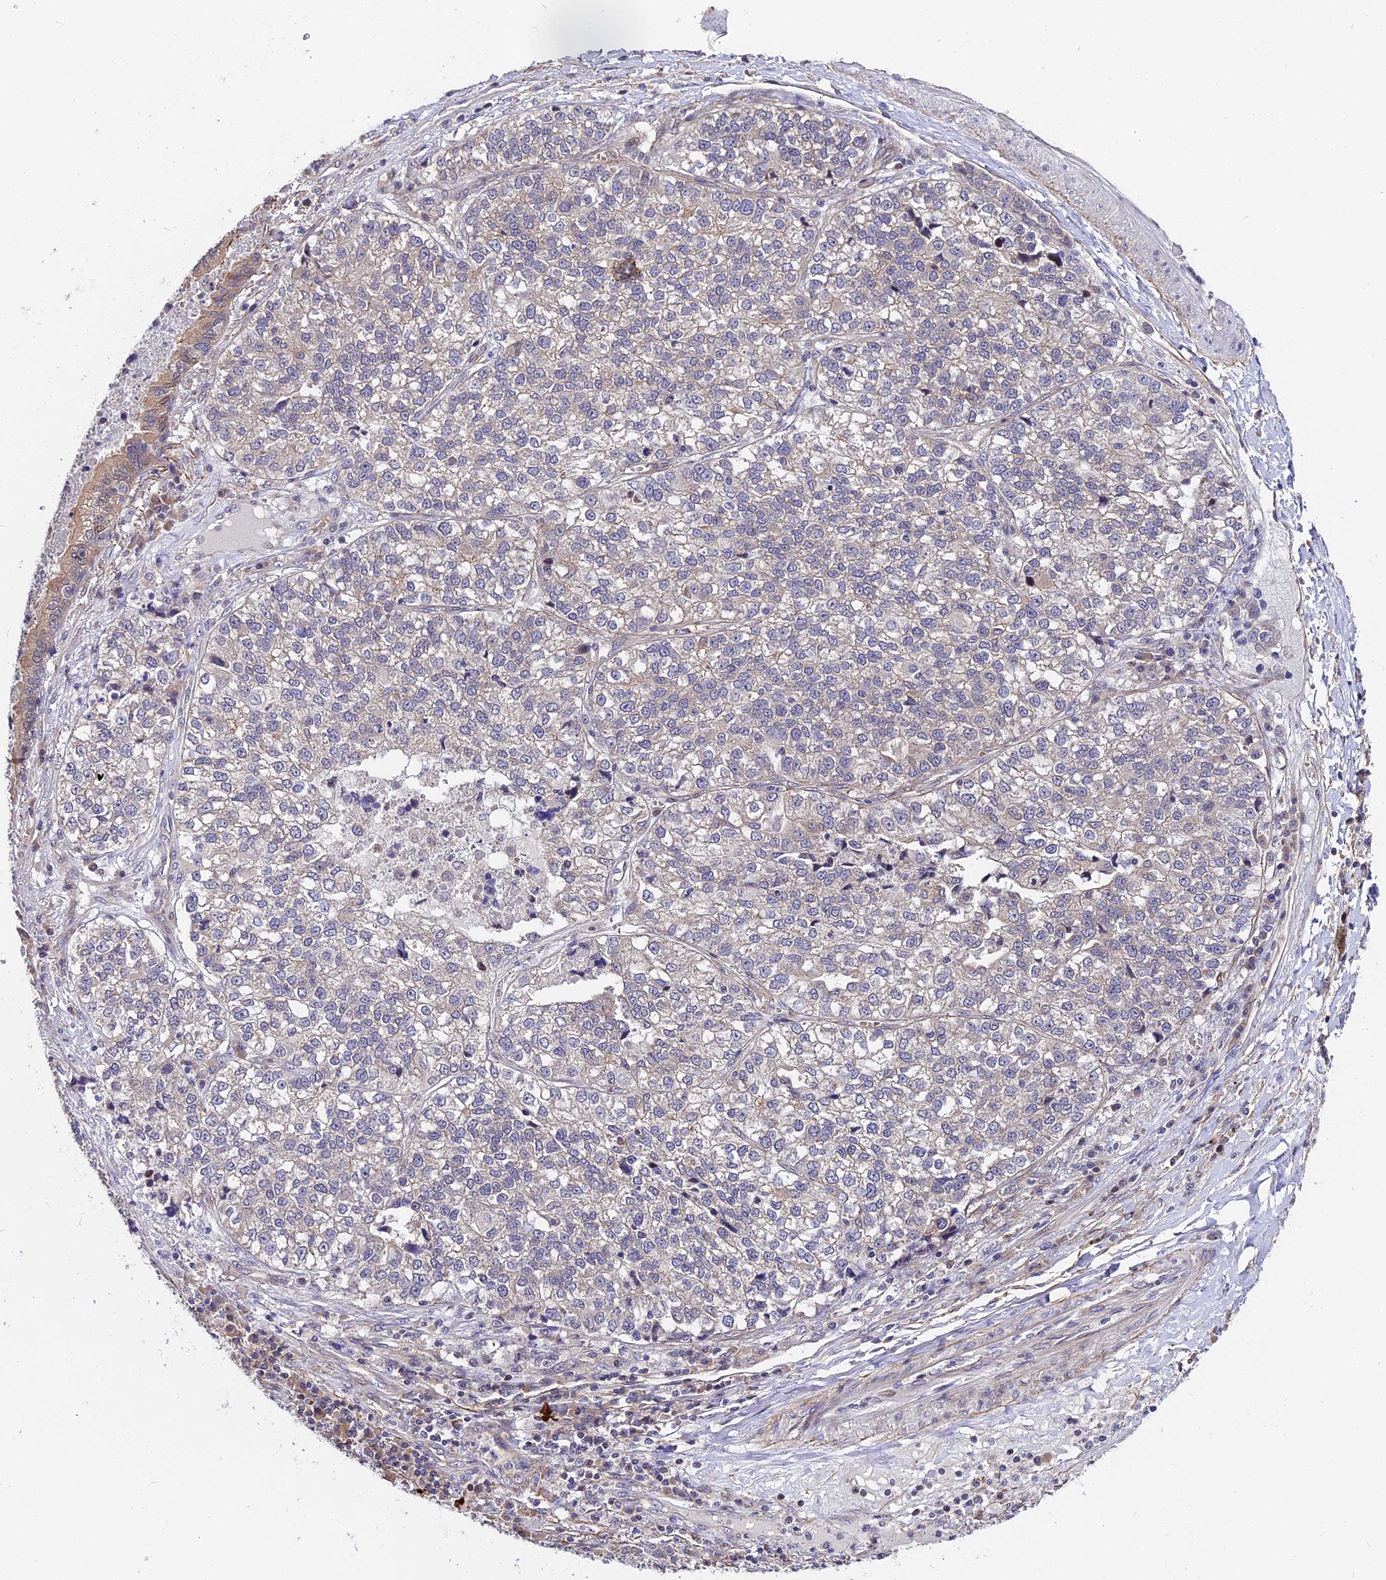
{"staining": {"intensity": "weak", "quantity": "<25%", "location": "cytoplasmic/membranous"}, "tissue": "lung cancer", "cell_type": "Tumor cells", "image_type": "cancer", "snomed": [{"axis": "morphology", "description": "Adenocarcinoma, NOS"}, {"axis": "topography", "description": "Lung"}], "caption": "The IHC micrograph has no significant positivity in tumor cells of lung cancer tissue. The staining is performed using DAB brown chromogen with nuclei counter-stained in using hematoxylin.", "gene": "TRMT1", "patient": {"sex": "male", "age": 49}}